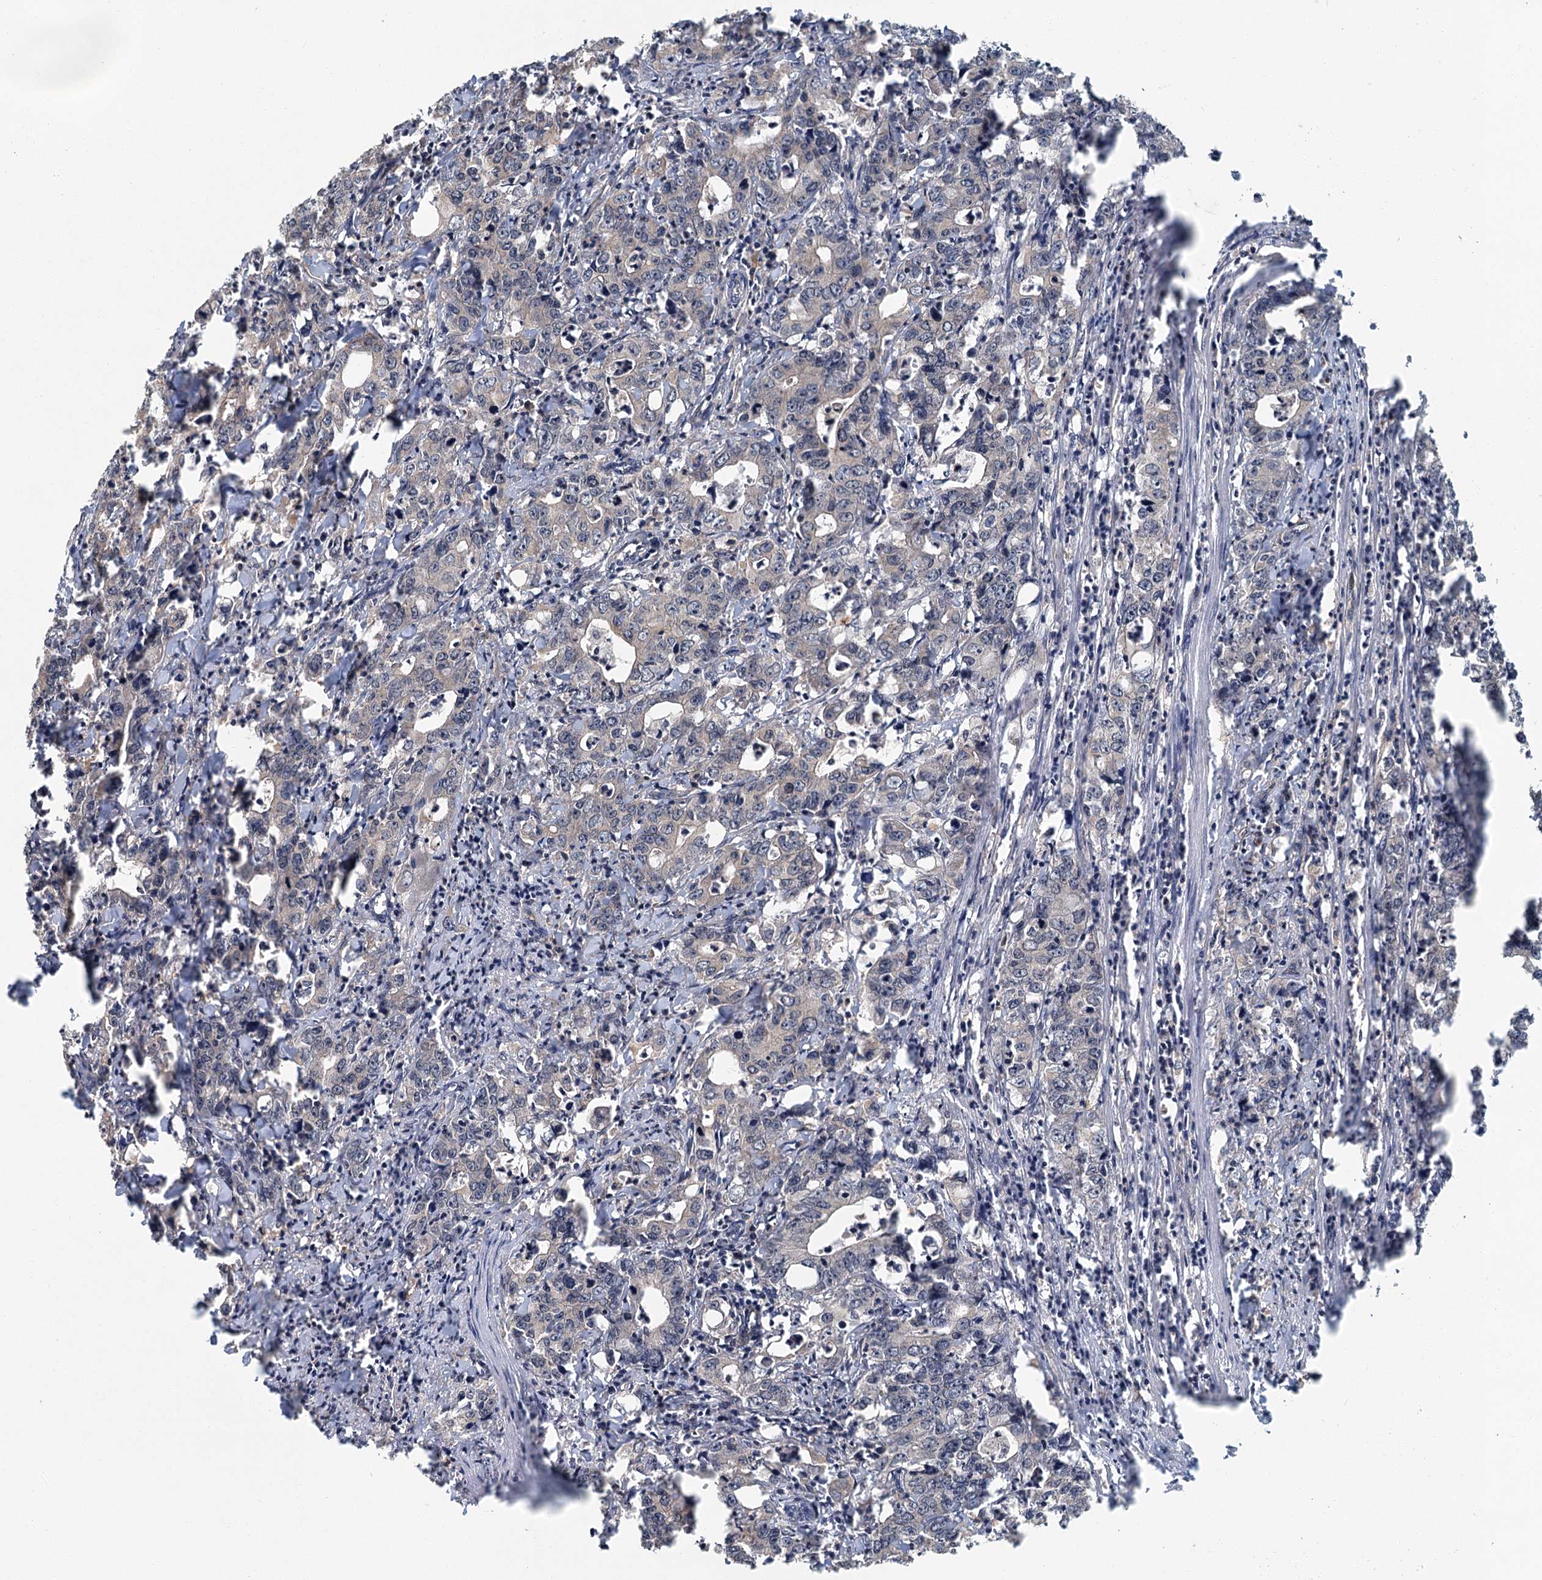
{"staining": {"intensity": "negative", "quantity": "none", "location": "none"}, "tissue": "colorectal cancer", "cell_type": "Tumor cells", "image_type": "cancer", "snomed": [{"axis": "morphology", "description": "Adenocarcinoma, NOS"}, {"axis": "topography", "description": "Colon"}], "caption": "This is a image of immunohistochemistry staining of adenocarcinoma (colorectal), which shows no expression in tumor cells.", "gene": "ZNF527", "patient": {"sex": "female", "age": 75}}